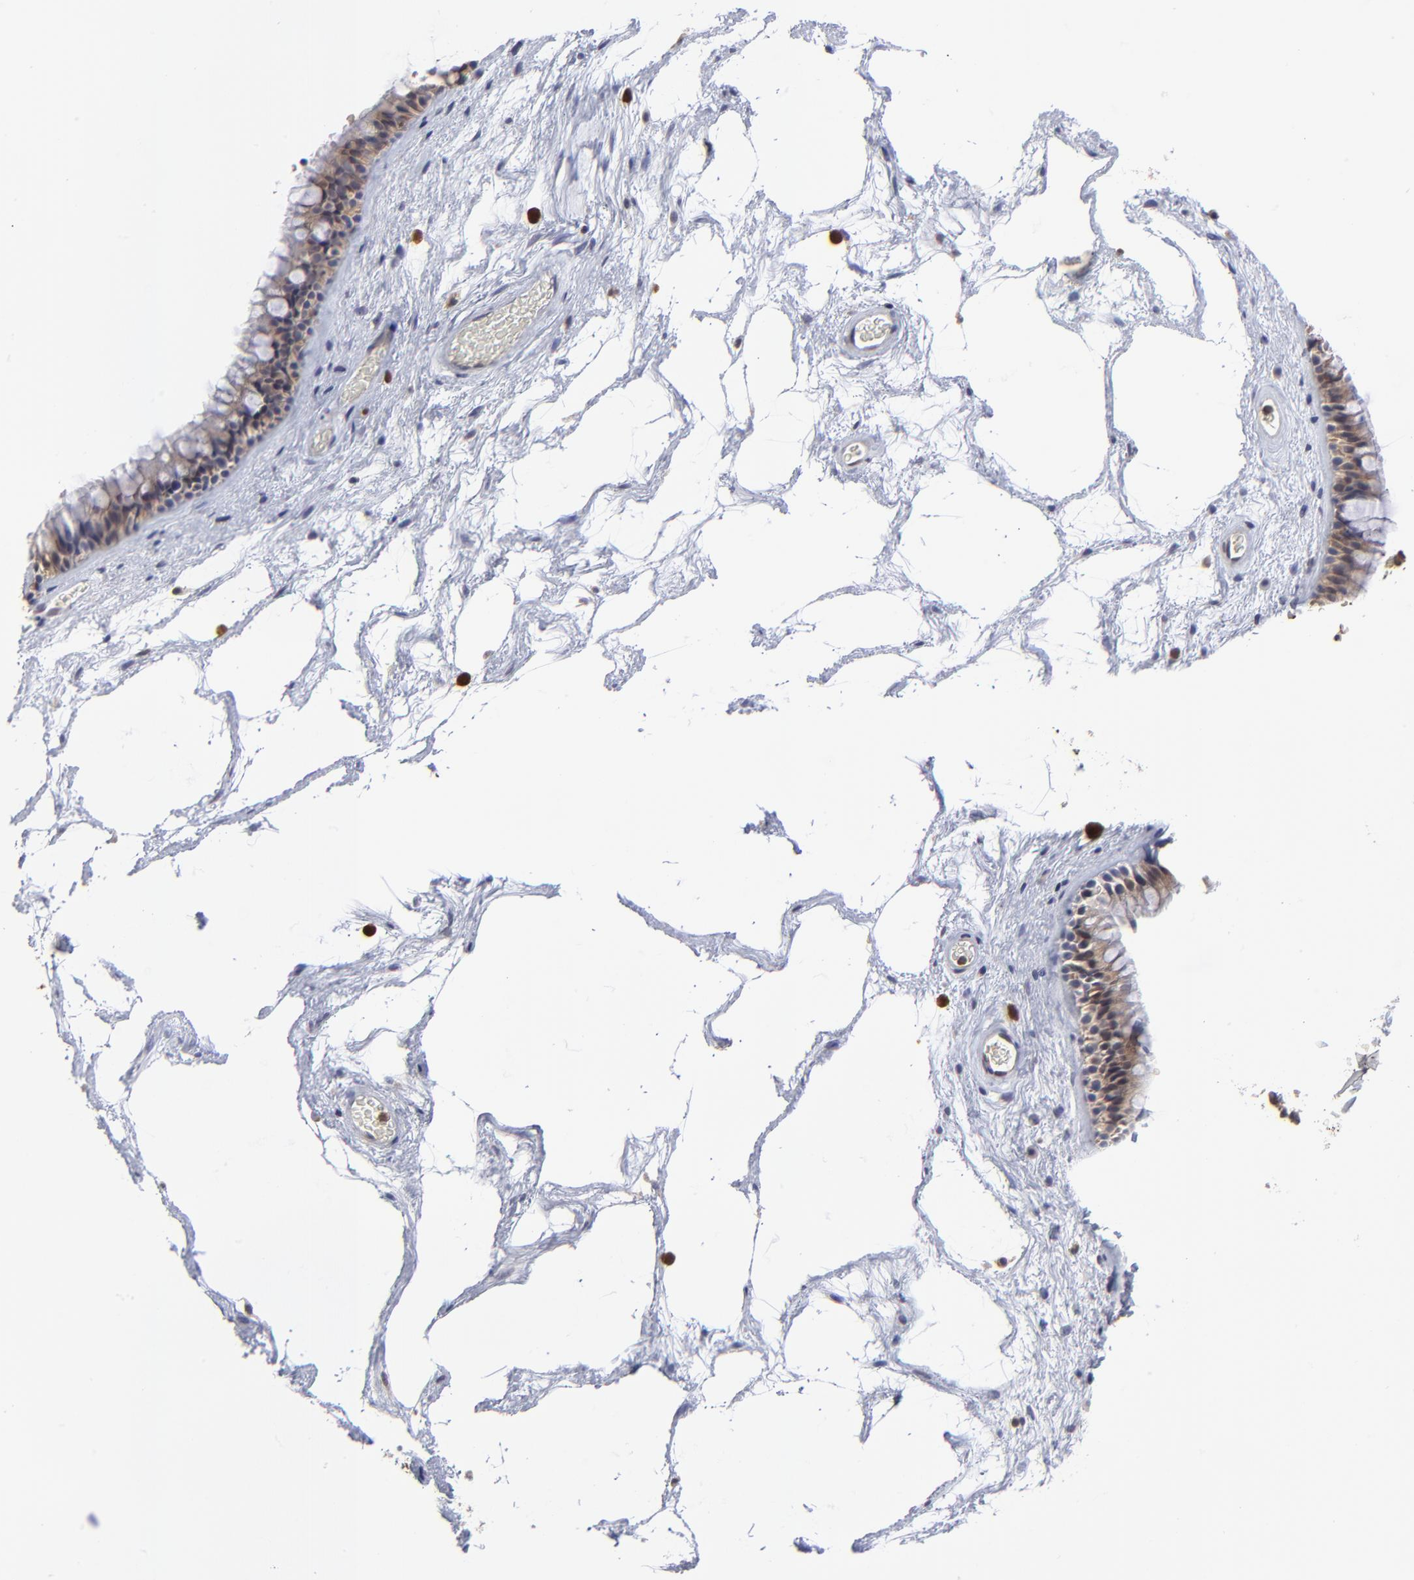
{"staining": {"intensity": "weak", "quantity": "25%-75%", "location": "cytoplasmic/membranous"}, "tissue": "nasopharynx", "cell_type": "Respiratory epithelial cells", "image_type": "normal", "snomed": [{"axis": "morphology", "description": "Normal tissue, NOS"}, {"axis": "morphology", "description": "Inflammation, NOS"}, {"axis": "topography", "description": "Nasopharynx"}], "caption": "The photomicrograph exhibits a brown stain indicating the presence of a protein in the cytoplasmic/membranous of respiratory epithelial cells in nasopharynx. Using DAB (3,3'-diaminobenzidine) (brown) and hematoxylin (blue) stains, captured at high magnification using brightfield microscopy.", "gene": "CASP3", "patient": {"sex": "male", "age": 48}}